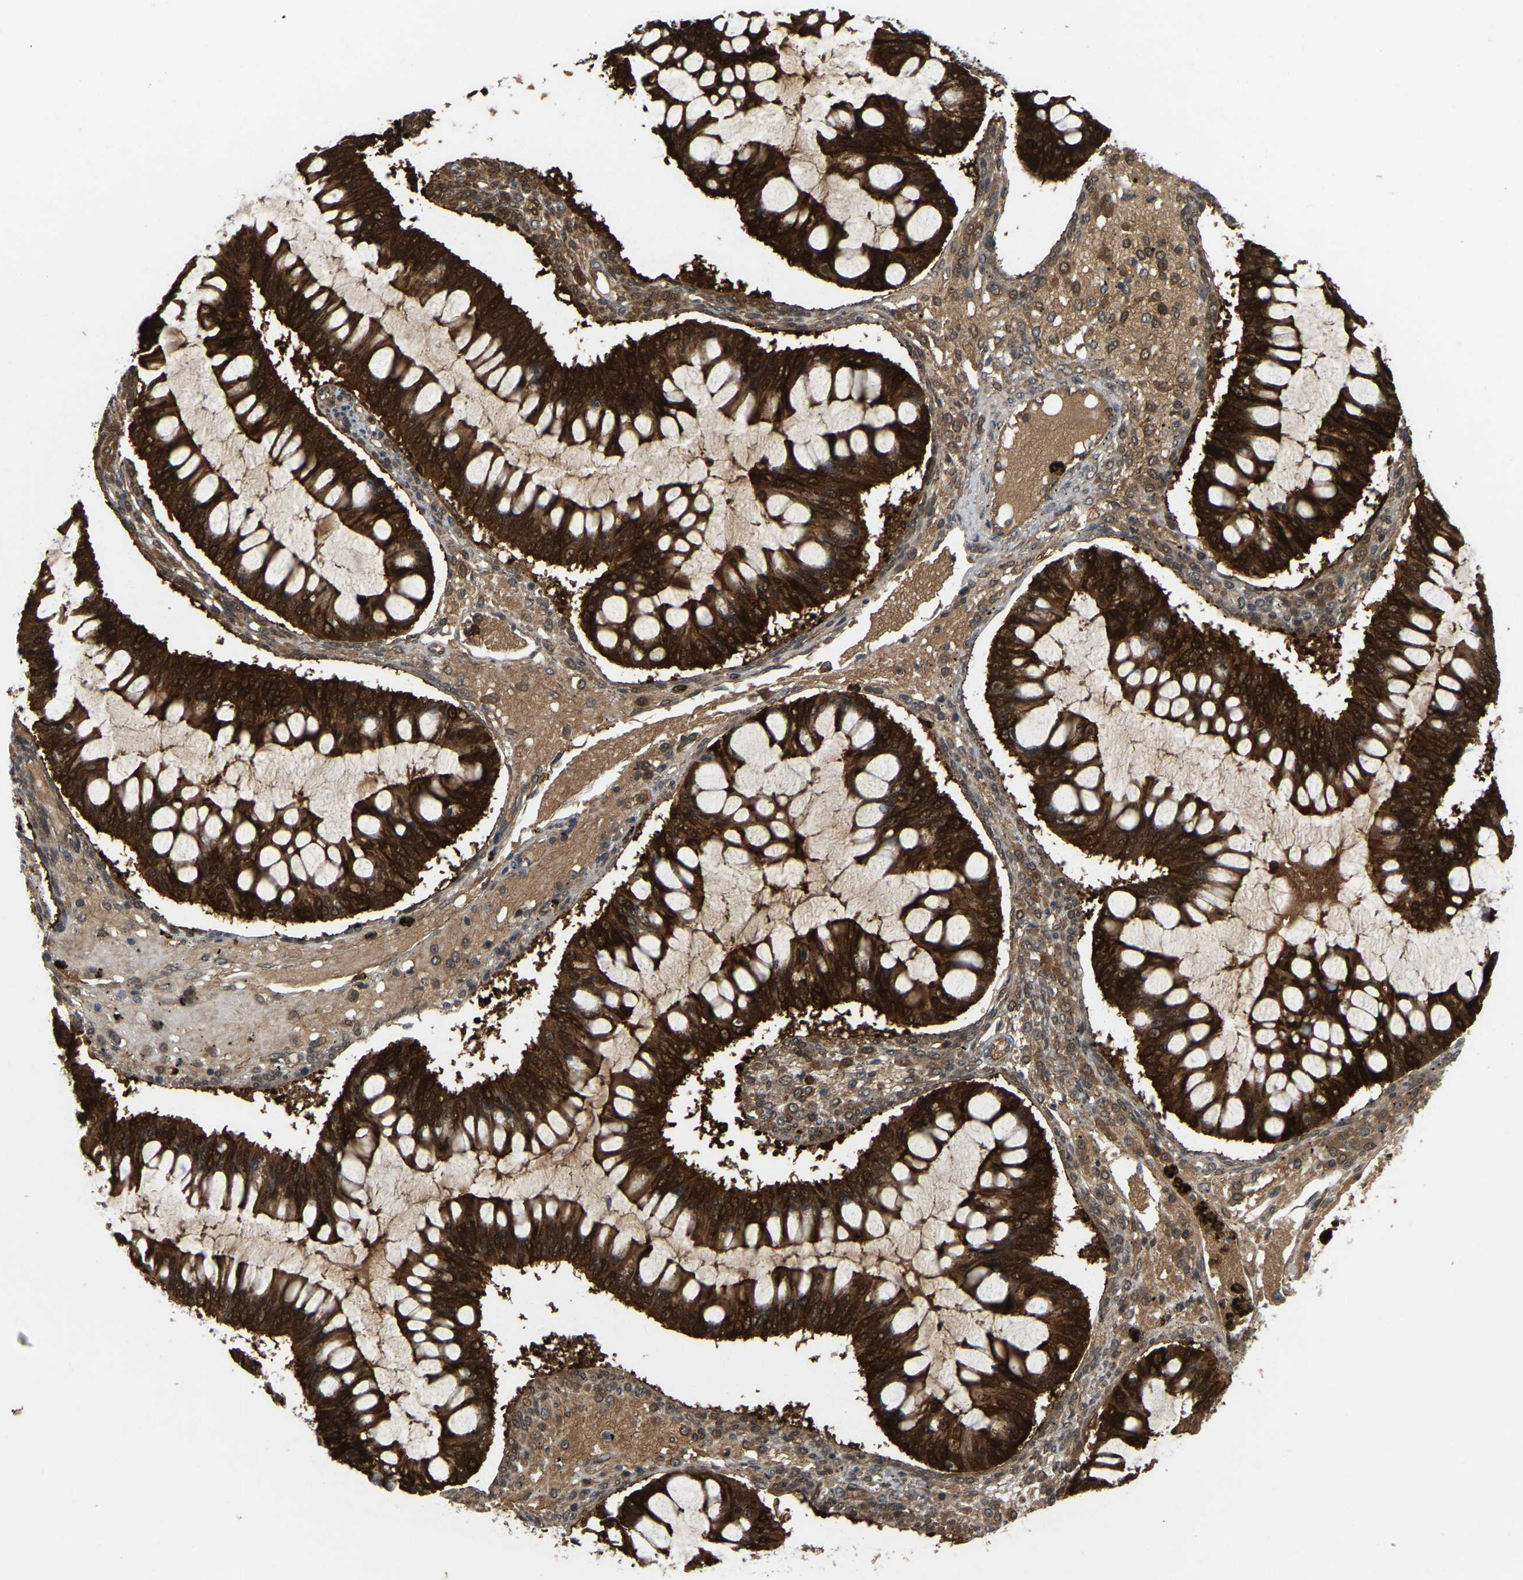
{"staining": {"intensity": "strong", "quantity": ">75%", "location": "cytoplasmic/membranous"}, "tissue": "ovarian cancer", "cell_type": "Tumor cells", "image_type": "cancer", "snomed": [{"axis": "morphology", "description": "Cystadenocarcinoma, mucinous, NOS"}, {"axis": "topography", "description": "Ovary"}], "caption": "Tumor cells reveal high levels of strong cytoplasmic/membranous staining in about >75% of cells in mucinous cystadenocarcinoma (ovarian).", "gene": "SERPINB5", "patient": {"sex": "female", "age": 73}}